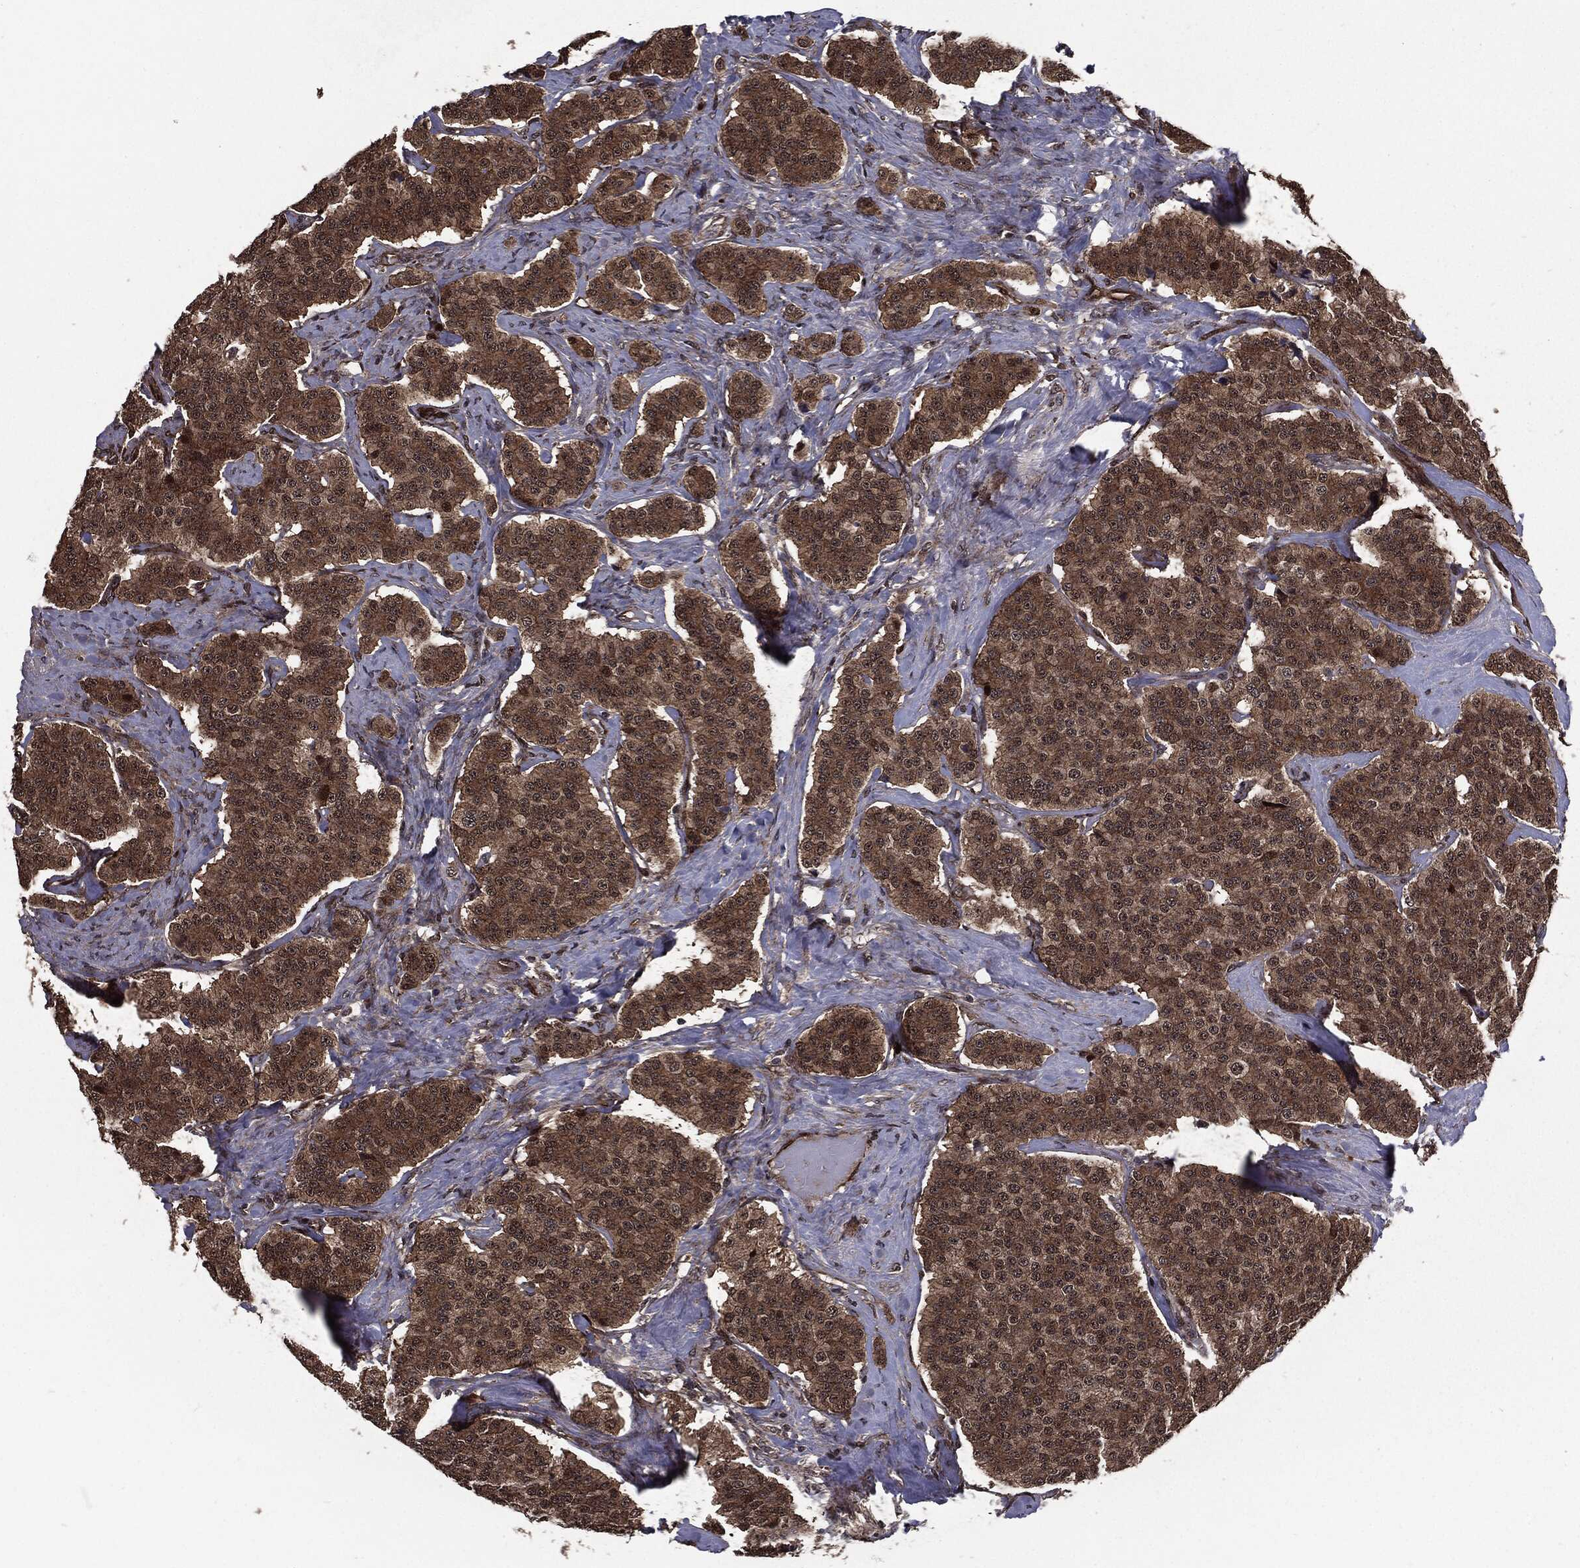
{"staining": {"intensity": "moderate", "quantity": ">75%", "location": "cytoplasmic/membranous"}, "tissue": "carcinoid", "cell_type": "Tumor cells", "image_type": "cancer", "snomed": [{"axis": "morphology", "description": "Carcinoid, malignant, NOS"}, {"axis": "topography", "description": "Small intestine"}], "caption": "DAB immunohistochemical staining of human carcinoid demonstrates moderate cytoplasmic/membranous protein expression in approximately >75% of tumor cells.", "gene": "PTPA", "patient": {"sex": "female", "age": 58}}